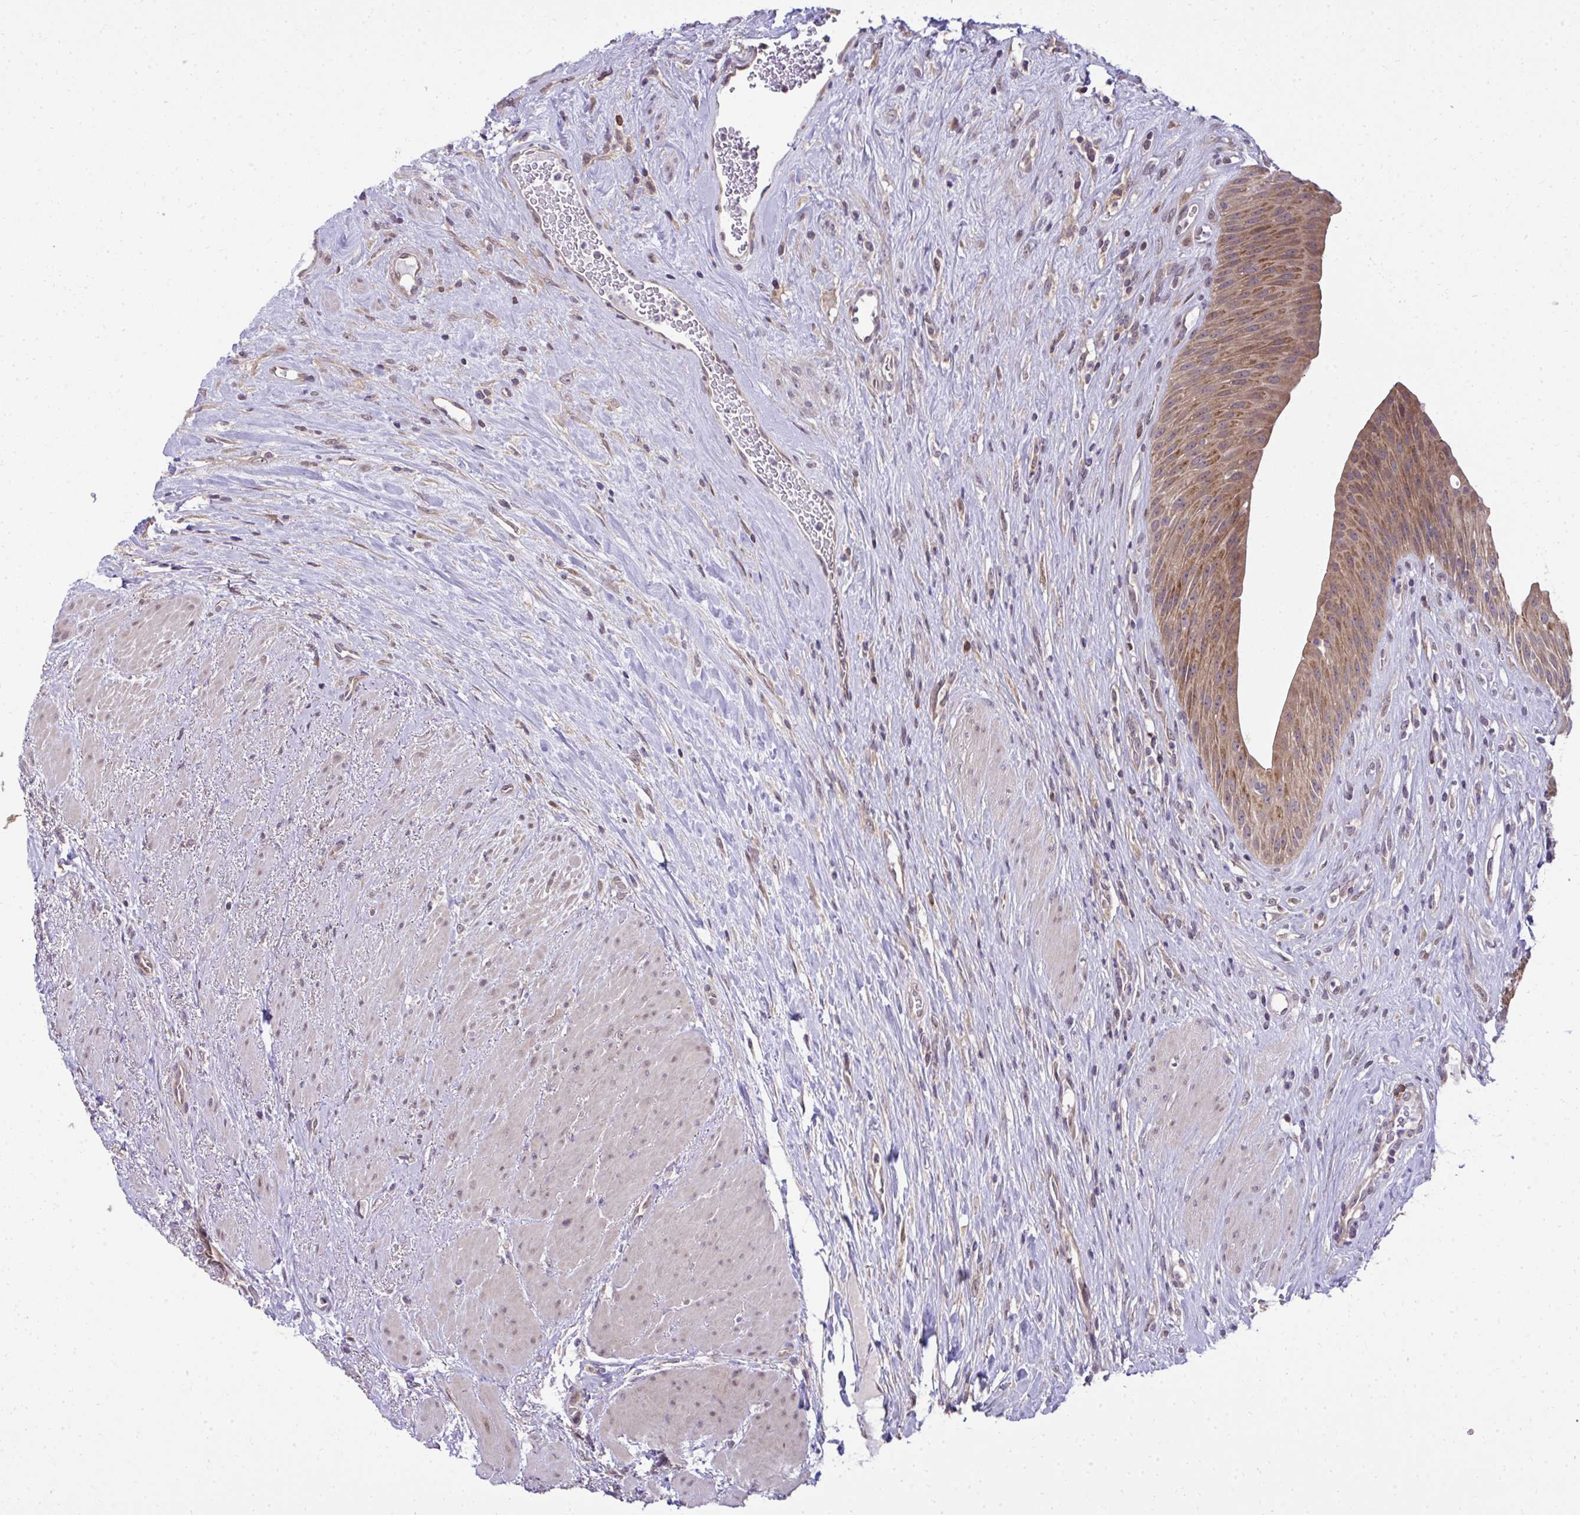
{"staining": {"intensity": "strong", "quantity": ">75%", "location": "cytoplasmic/membranous"}, "tissue": "urinary bladder", "cell_type": "Urothelial cells", "image_type": "normal", "snomed": [{"axis": "morphology", "description": "Normal tissue, NOS"}, {"axis": "topography", "description": "Urinary bladder"}], "caption": "The image reveals a brown stain indicating the presence of a protein in the cytoplasmic/membranous of urothelial cells in urinary bladder. (Brightfield microscopy of DAB IHC at high magnification).", "gene": "RDH14", "patient": {"sex": "female", "age": 56}}